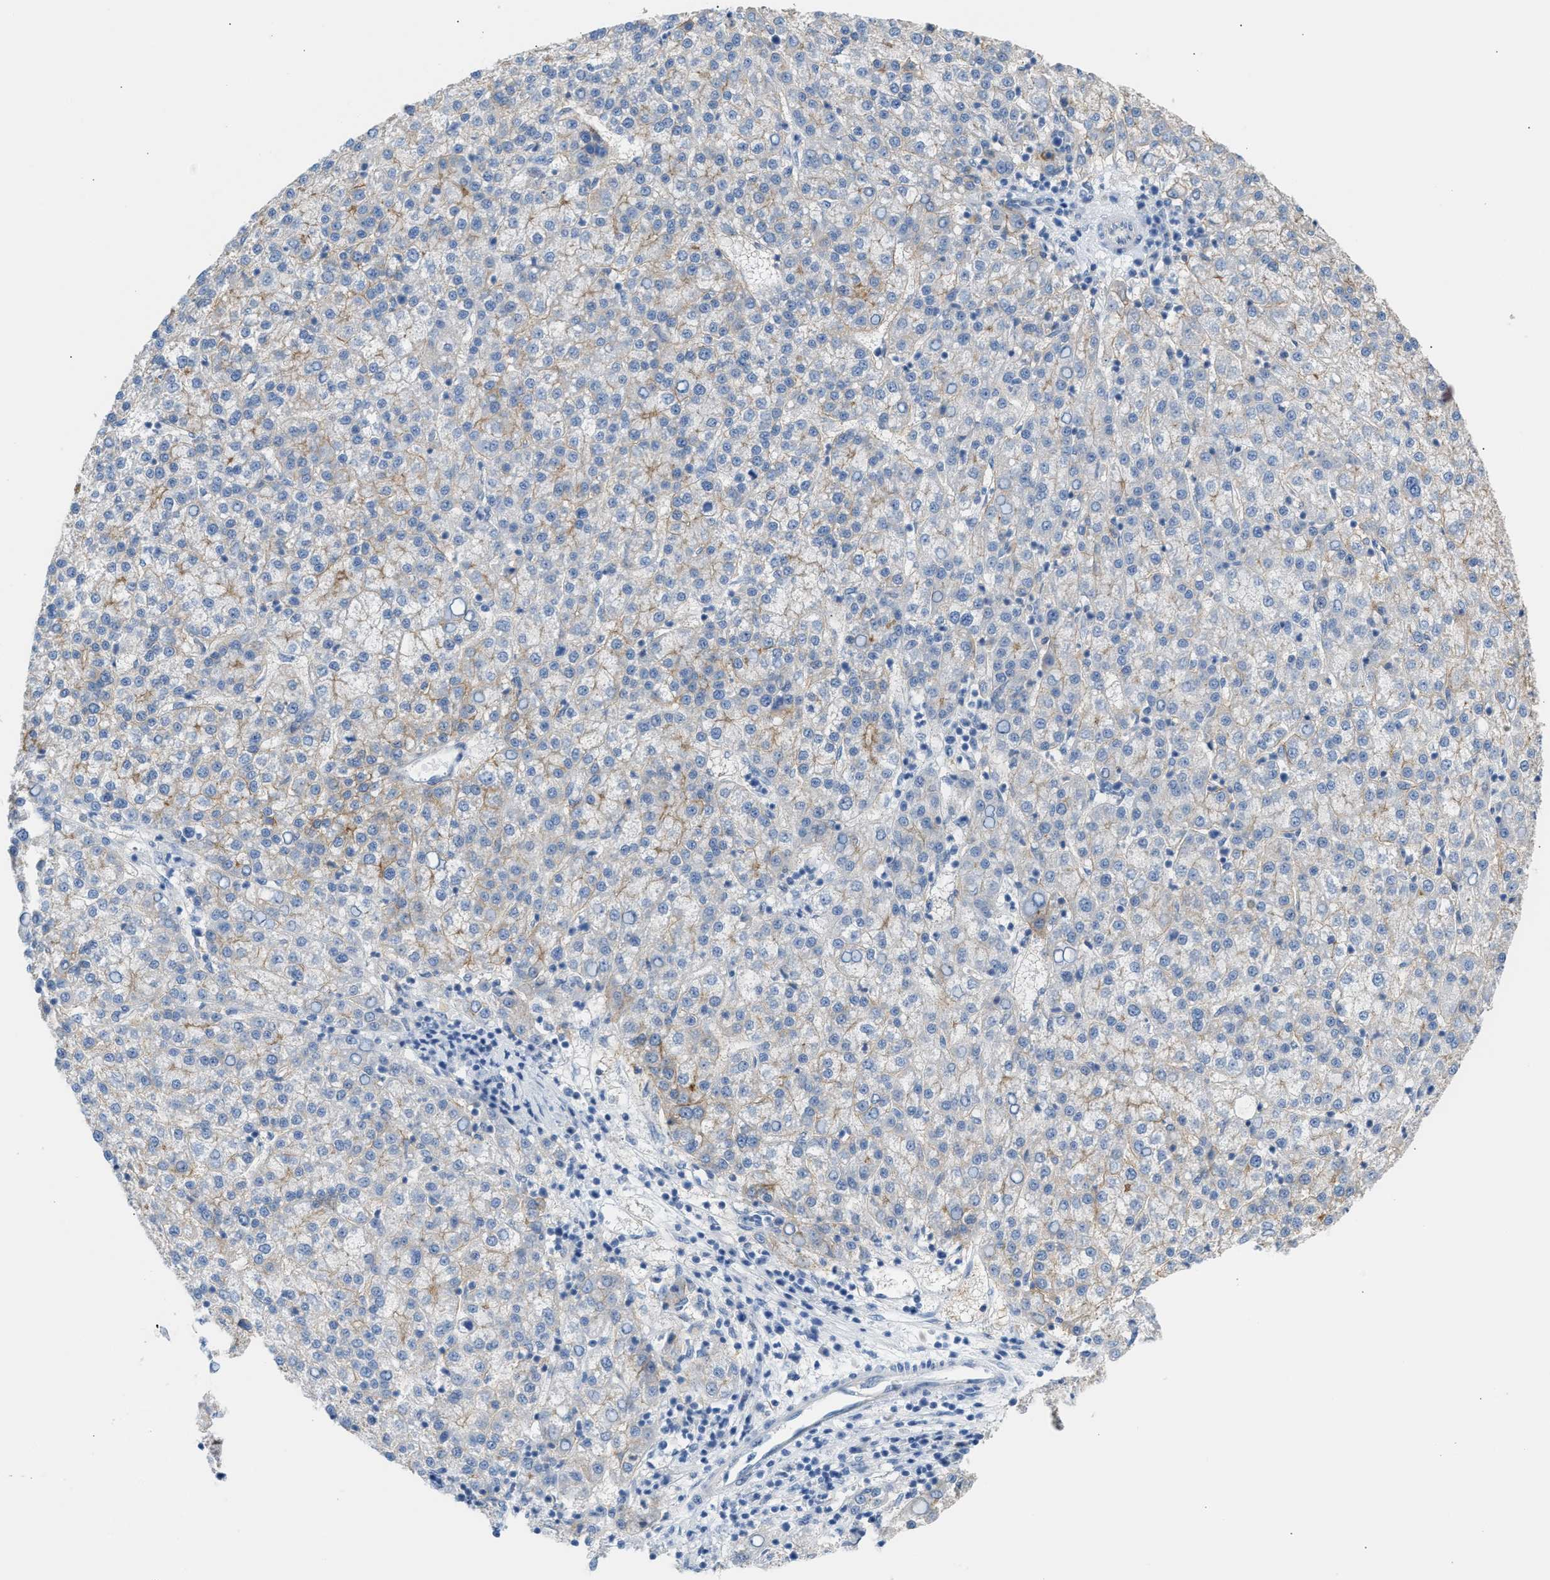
{"staining": {"intensity": "weak", "quantity": "25%-75%", "location": "cytoplasmic/membranous"}, "tissue": "liver cancer", "cell_type": "Tumor cells", "image_type": "cancer", "snomed": [{"axis": "morphology", "description": "Carcinoma, Hepatocellular, NOS"}, {"axis": "topography", "description": "Liver"}], "caption": "Immunohistochemistry (IHC) staining of hepatocellular carcinoma (liver), which displays low levels of weak cytoplasmic/membranous positivity in about 25%-75% of tumor cells indicating weak cytoplasmic/membranous protein staining. The staining was performed using DAB (brown) for protein detection and nuclei were counterstained in hematoxylin (blue).", "gene": "ERBB2", "patient": {"sex": "female", "age": 58}}